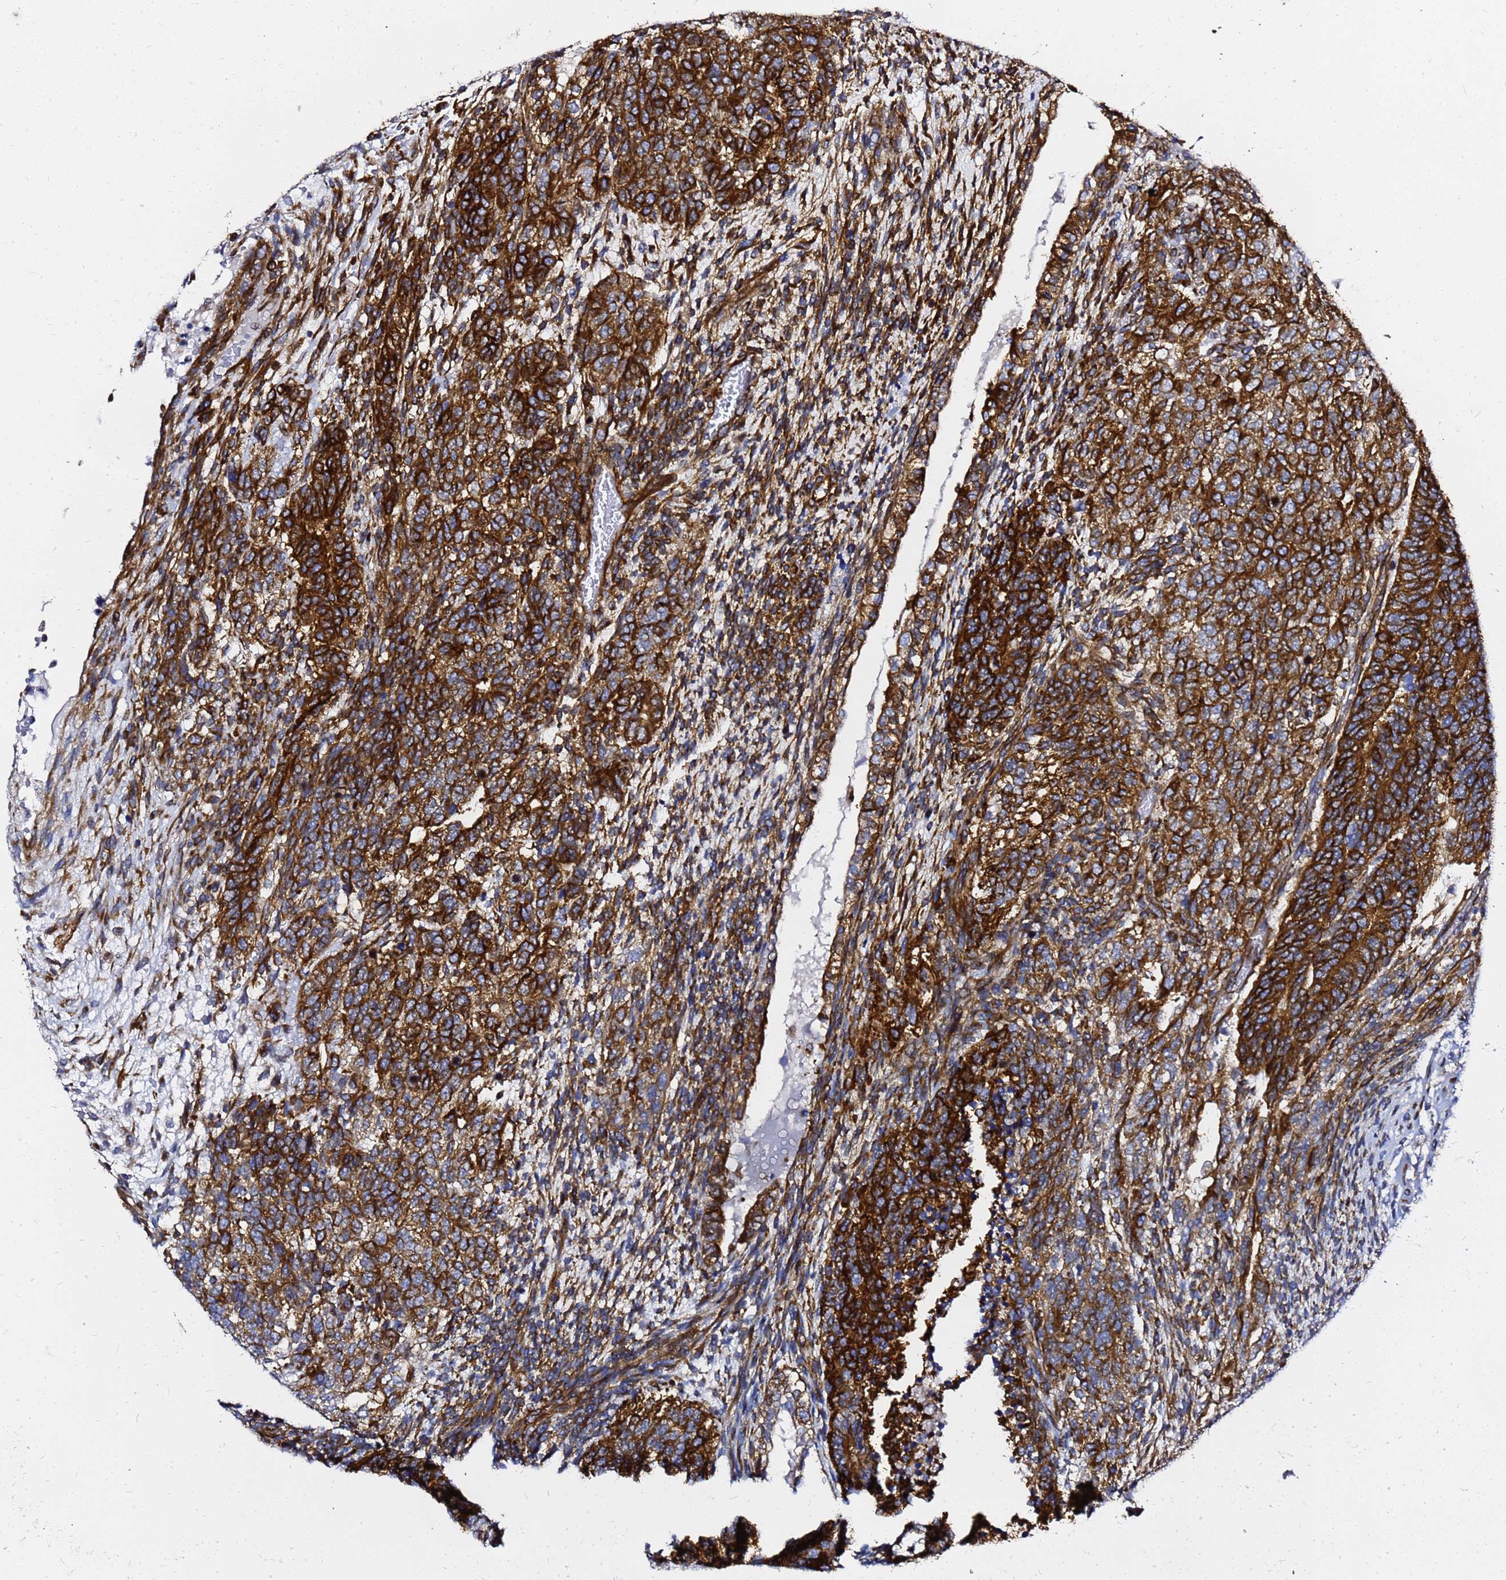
{"staining": {"intensity": "strong", "quantity": ">75%", "location": "cytoplasmic/membranous"}, "tissue": "testis cancer", "cell_type": "Tumor cells", "image_type": "cancer", "snomed": [{"axis": "morphology", "description": "Carcinoma, Embryonal, NOS"}, {"axis": "topography", "description": "Testis"}], "caption": "Human embryonal carcinoma (testis) stained for a protein (brown) displays strong cytoplasmic/membranous positive expression in approximately >75% of tumor cells.", "gene": "TUBA8", "patient": {"sex": "male", "age": 23}}